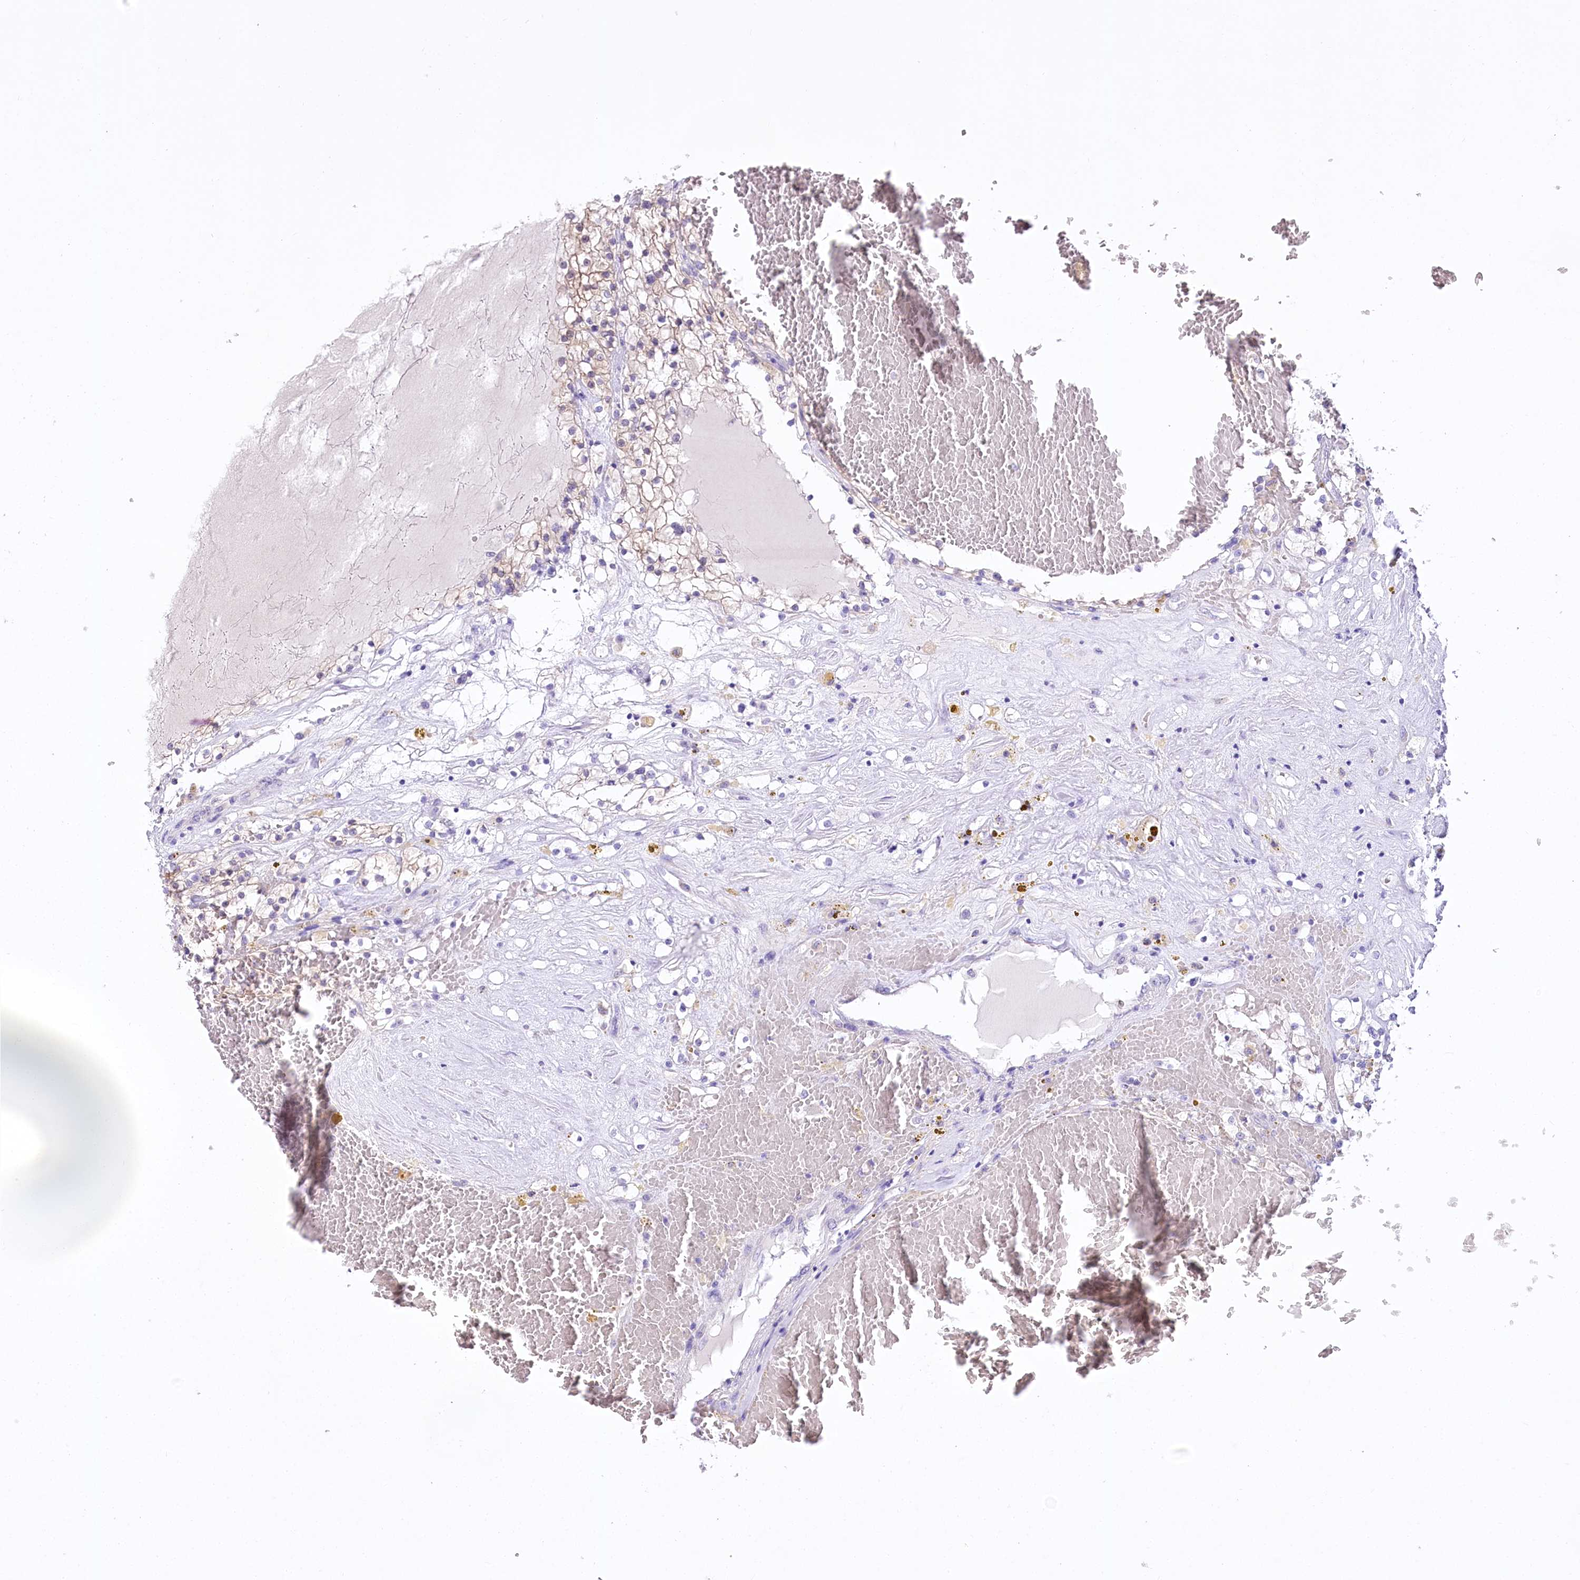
{"staining": {"intensity": "moderate", "quantity": "<25%", "location": "cytoplasmic/membranous"}, "tissue": "renal cancer", "cell_type": "Tumor cells", "image_type": "cancer", "snomed": [{"axis": "morphology", "description": "Normal tissue, NOS"}, {"axis": "morphology", "description": "Adenocarcinoma, NOS"}, {"axis": "topography", "description": "Kidney"}], "caption": "Moderate cytoplasmic/membranous protein positivity is present in about <25% of tumor cells in renal cancer (adenocarcinoma).", "gene": "PBLD", "patient": {"sex": "male", "age": 68}}